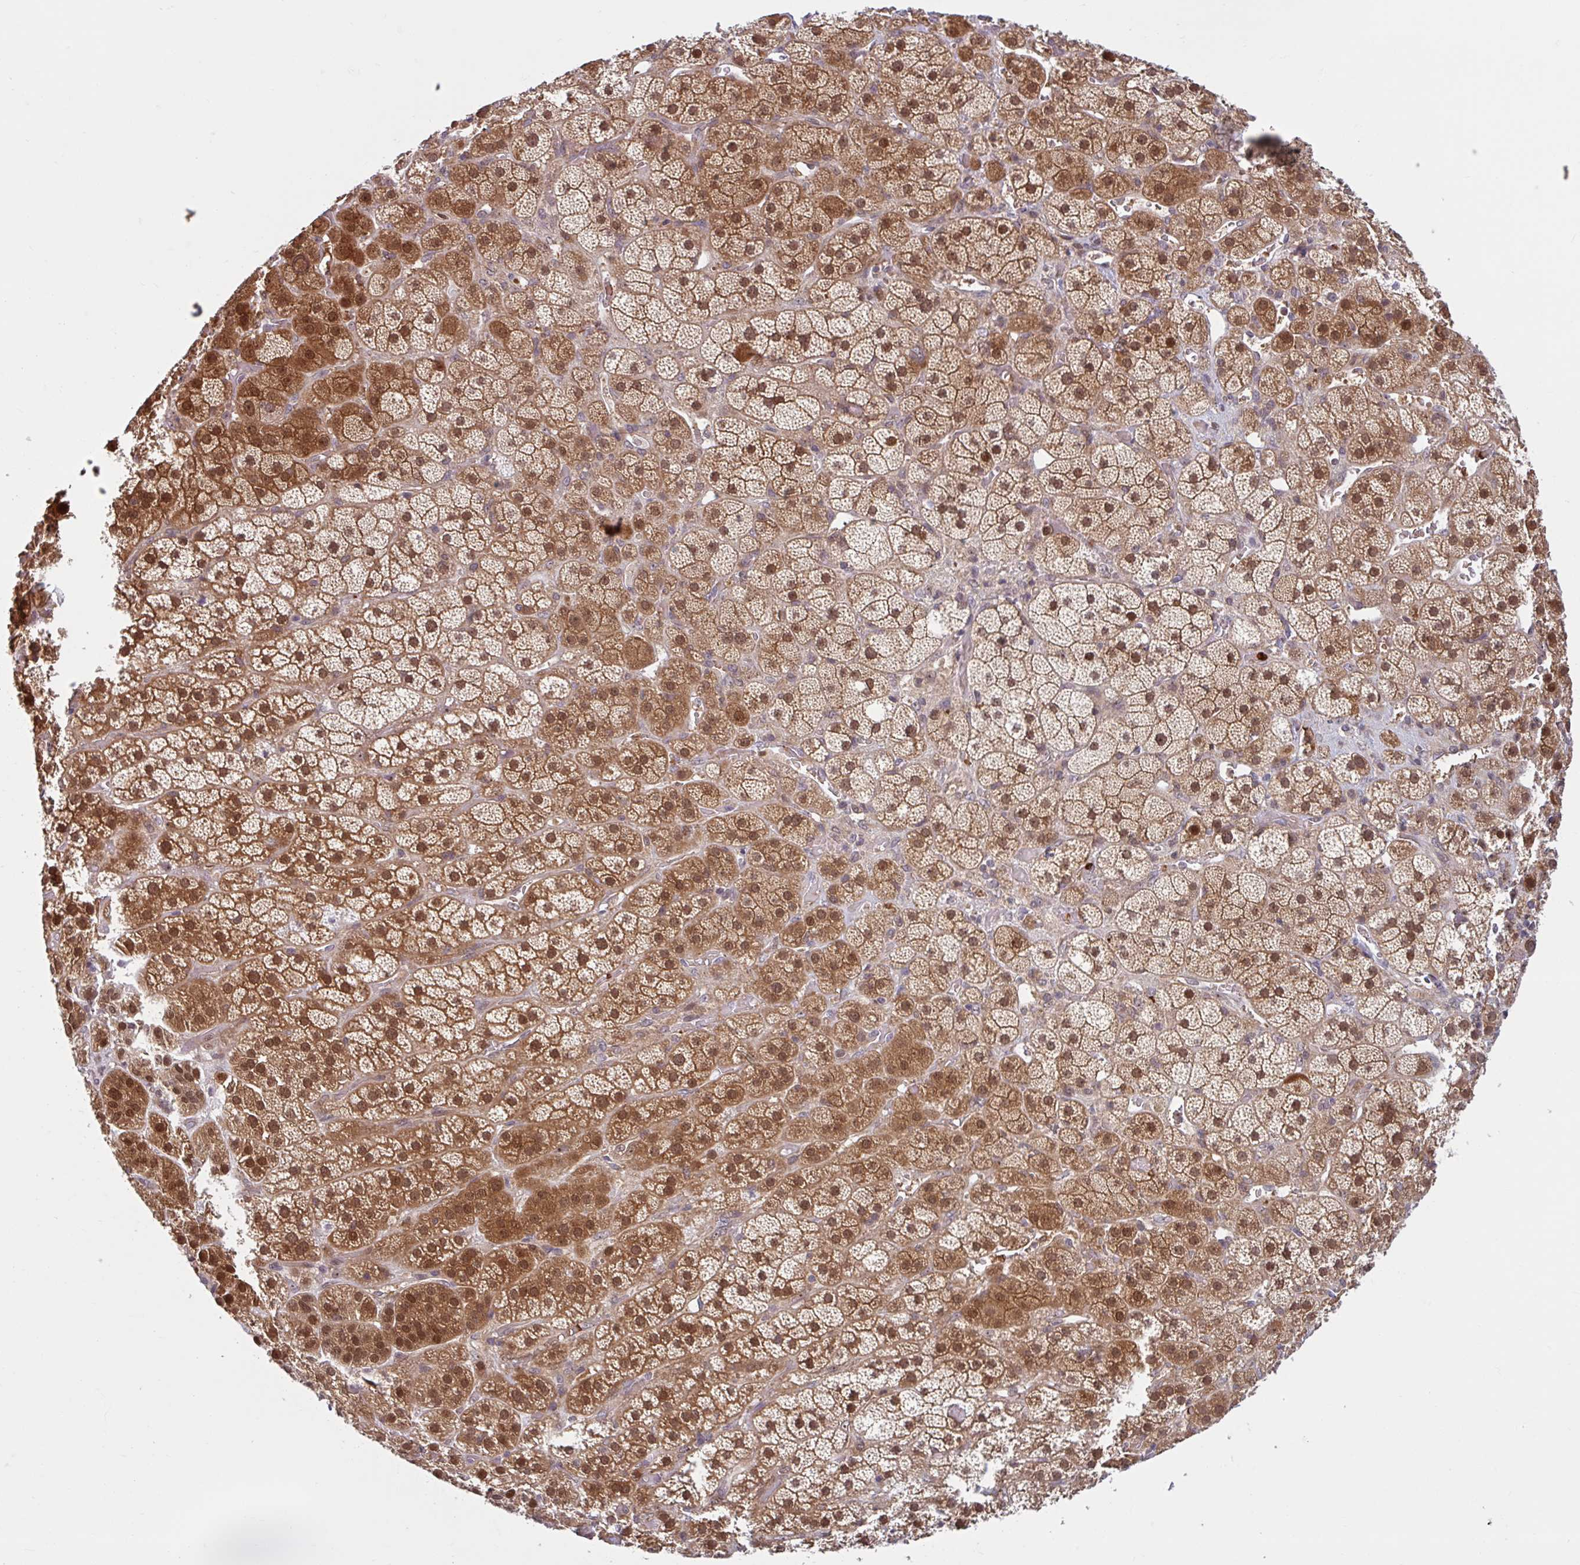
{"staining": {"intensity": "strong", "quantity": "25%-75%", "location": "cytoplasmic/membranous,nuclear"}, "tissue": "adrenal gland", "cell_type": "Glandular cells", "image_type": "normal", "snomed": [{"axis": "morphology", "description": "Normal tissue, NOS"}, {"axis": "topography", "description": "Adrenal gland"}], "caption": "DAB (3,3'-diaminobenzidine) immunohistochemical staining of unremarkable human adrenal gland demonstrates strong cytoplasmic/membranous,nuclear protein positivity in approximately 25%-75% of glandular cells.", "gene": "HMBS", "patient": {"sex": "male", "age": 57}}